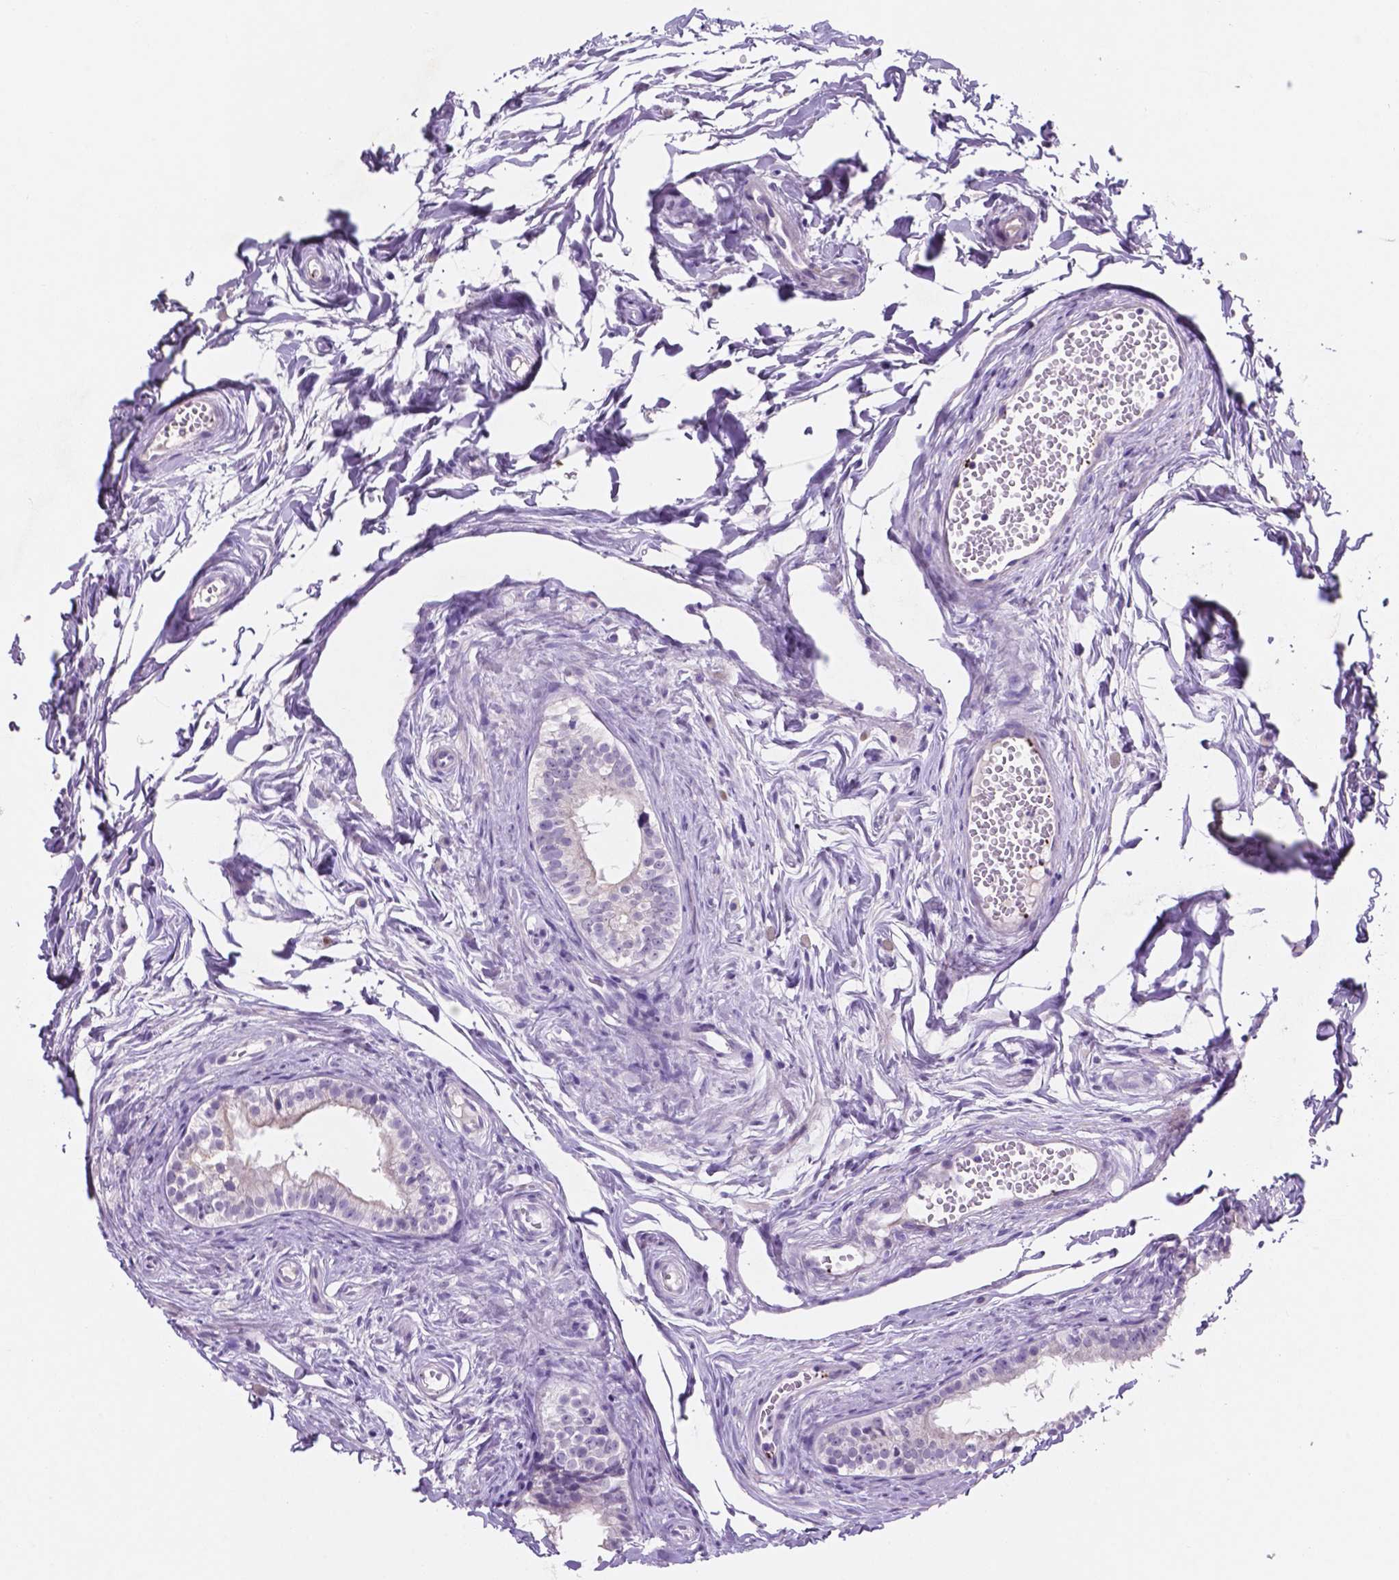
{"staining": {"intensity": "negative", "quantity": "none", "location": "none"}, "tissue": "epididymis", "cell_type": "Glandular cells", "image_type": "normal", "snomed": [{"axis": "morphology", "description": "Normal tissue, NOS"}, {"axis": "topography", "description": "Epididymis"}], "caption": "Immunohistochemical staining of benign human epididymis demonstrates no significant staining in glandular cells. Nuclei are stained in blue.", "gene": "EBLN2", "patient": {"sex": "male", "age": 45}}